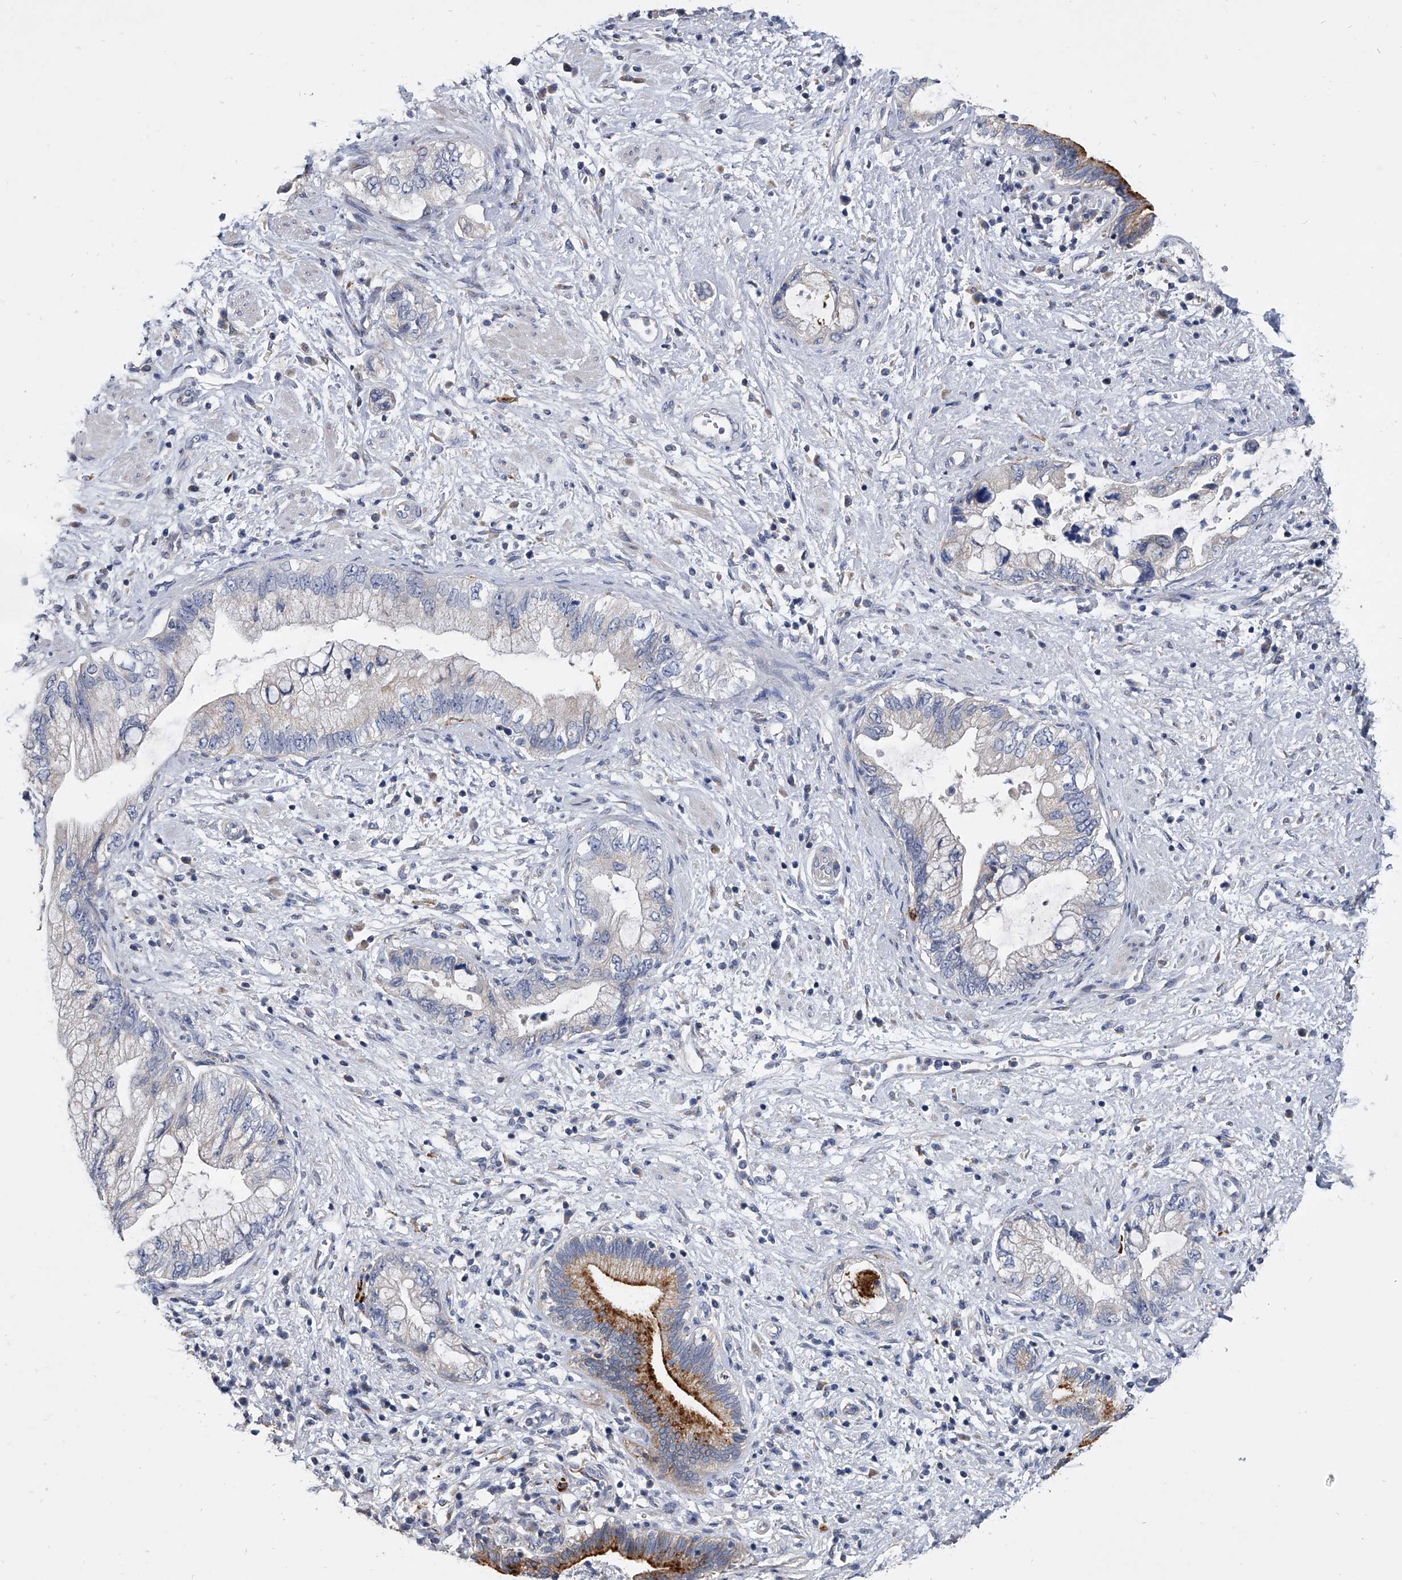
{"staining": {"intensity": "negative", "quantity": "none", "location": "none"}, "tissue": "pancreatic cancer", "cell_type": "Tumor cells", "image_type": "cancer", "snomed": [{"axis": "morphology", "description": "Adenocarcinoma, NOS"}, {"axis": "topography", "description": "Pancreas"}], "caption": "Immunohistochemical staining of human pancreatic cancer (adenocarcinoma) reveals no significant positivity in tumor cells.", "gene": "SPP1", "patient": {"sex": "female", "age": 73}}